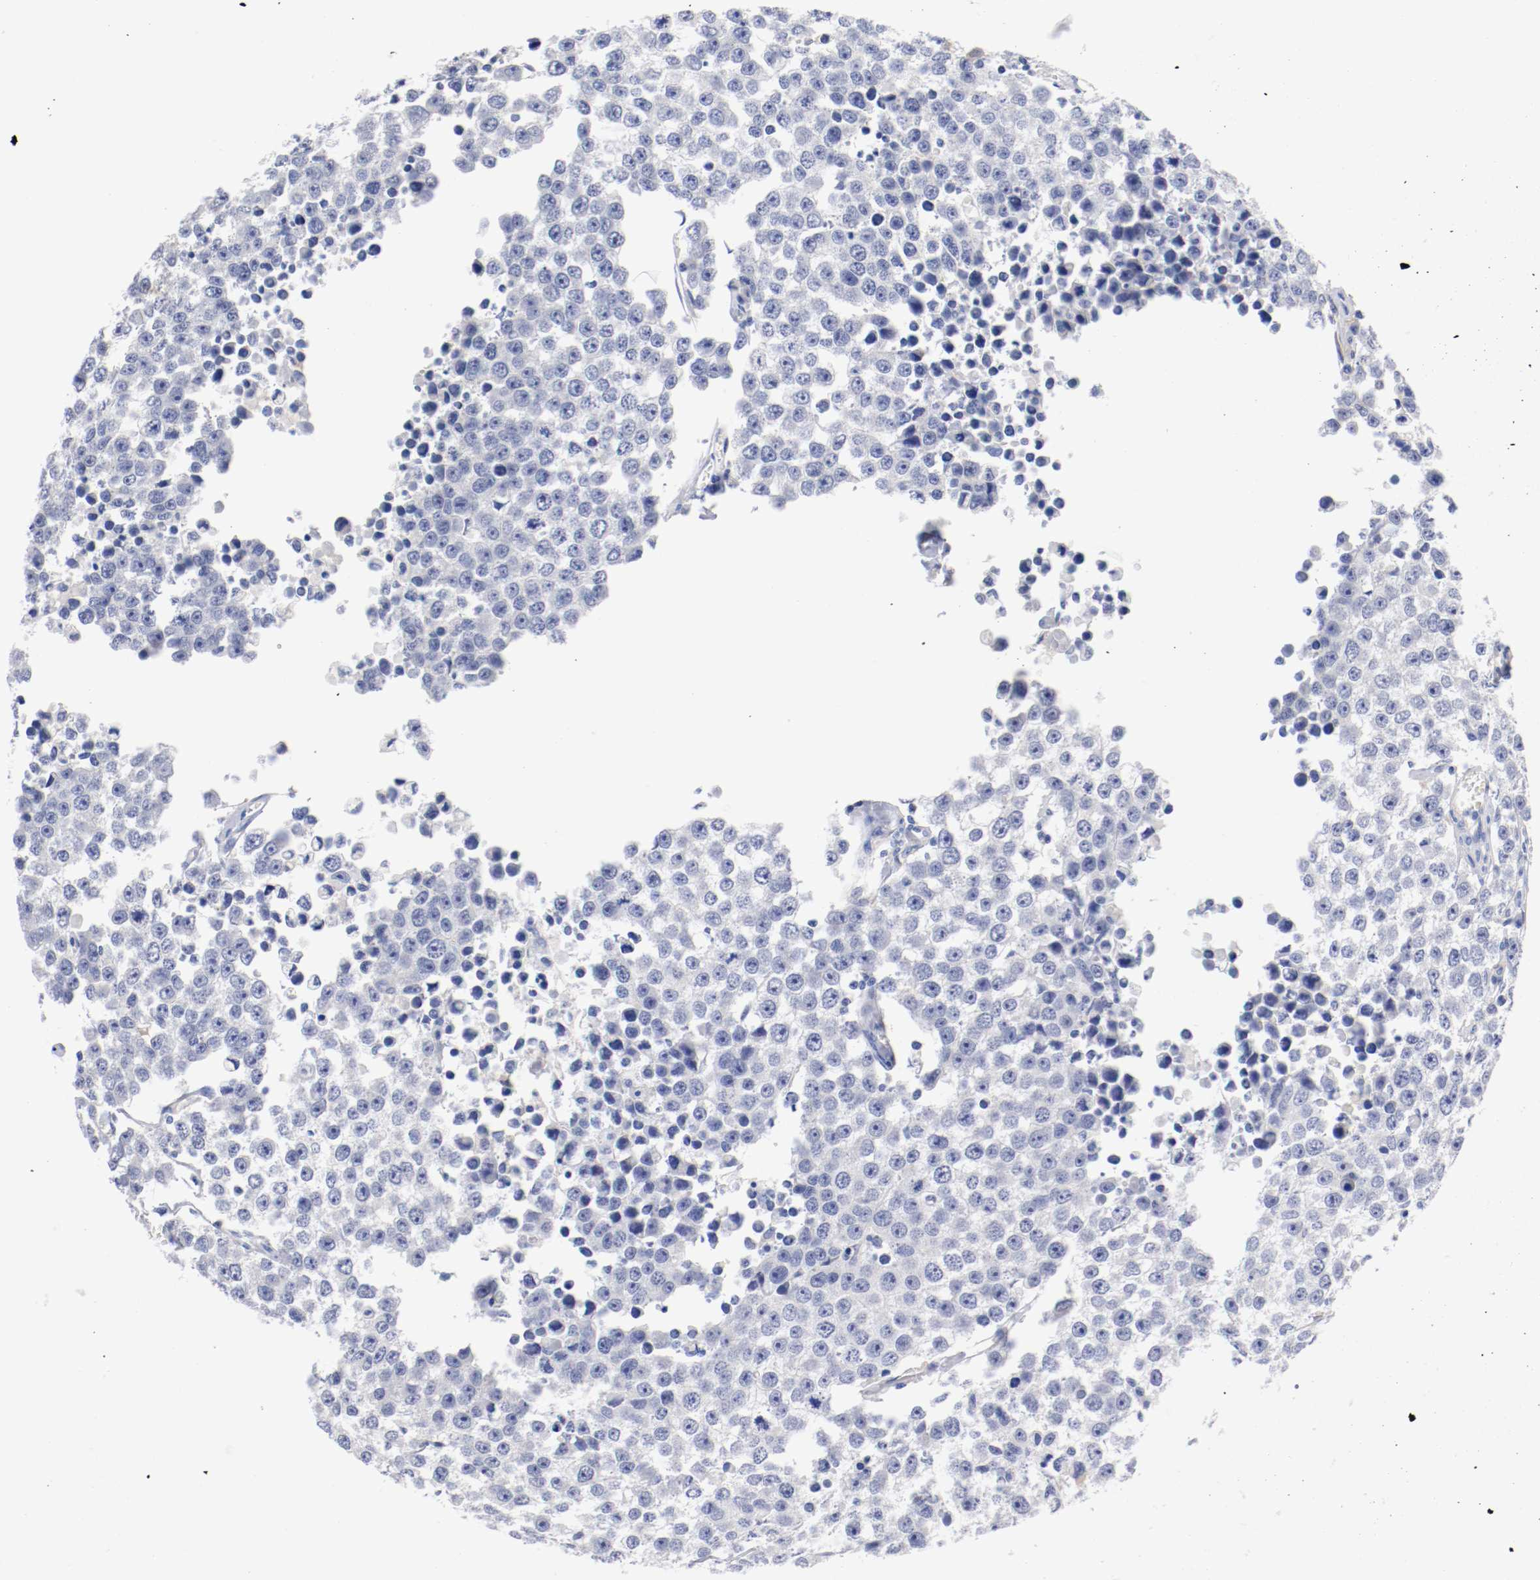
{"staining": {"intensity": "negative", "quantity": "none", "location": "none"}, "tissue": "testis cancer", "cell_type": "Tumor cells", "image_type": "cancer", "snomed": [{"axis": "morphology", "description": "Seminoma, NOS"}, {"axis": "morphology", "description": "Carcinoma, Embryonal, NOS"}, {"axis": "topography", "description": "Testis"}], "caption": "Immunohistochemical staining of human testis cancer reveals no significant staining in tumor cells.", "gene": "FGFBP1", "patient": {"sex": "male", "age": 52}}